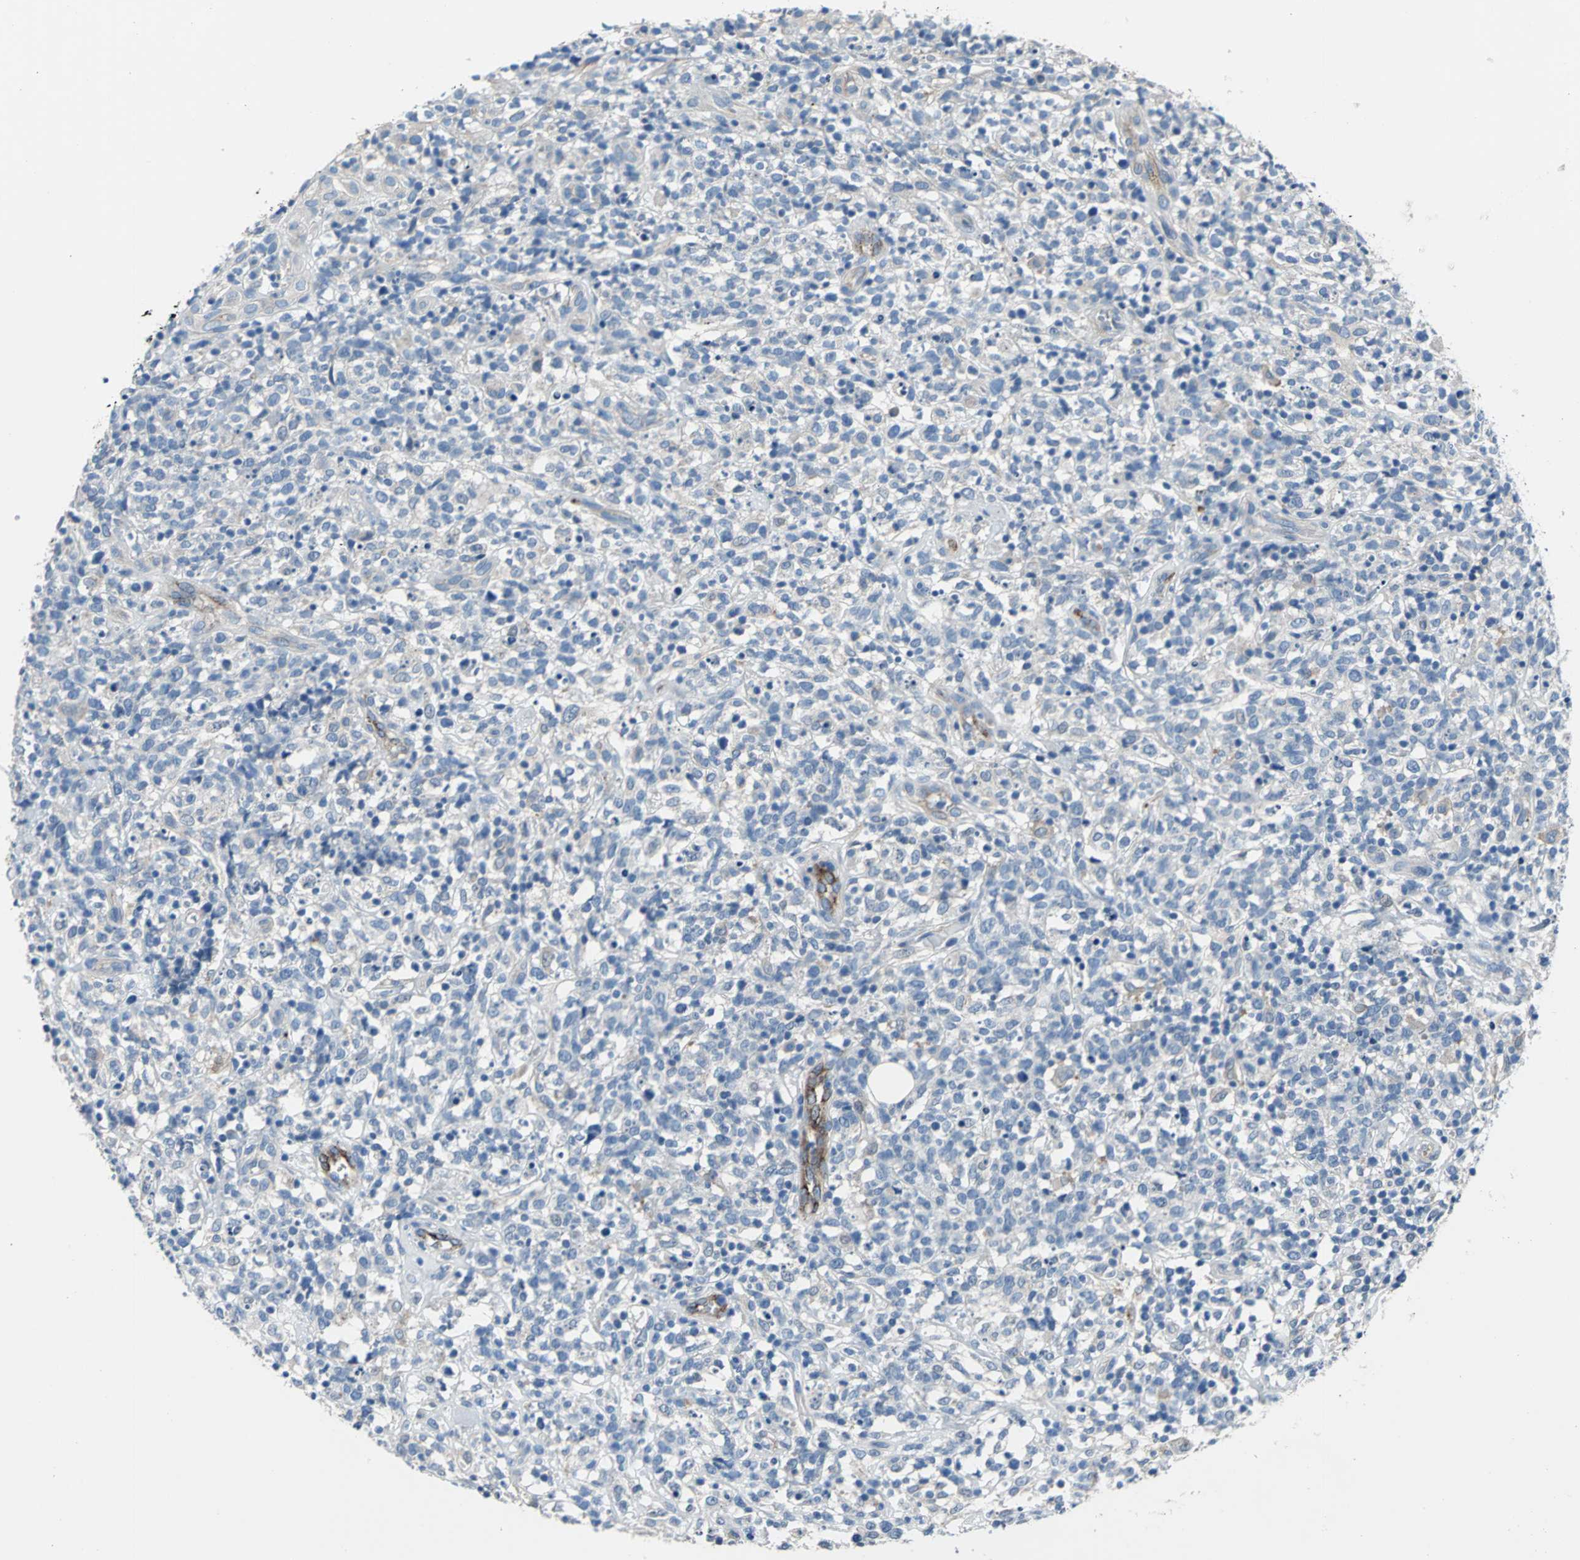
{"staining": {"intensity": "negative", "quantity": "none", "location": "none"}, "tissue": "lymphoma", "cell_type": "Tumor cells", "image_type": "cancer", "snomed": [{"axis": "morphology", "description": "Malignant lymphoma, non-Hodgkin's type, High grade"}, {"axis": "topography", "description": "Lymph node"}], "caption": "High-grade malignant lymphoma, non-Hodgkin's type was stained to show a protein in brown. There is no significant staining in tumor cells. (DAB (3,3'-diaminobenzidine) immunohistochemistry visualized using brightfield microscopy, high magnification).", "gene": "SELP", "patient": {"sex": "female", "age": 73}}